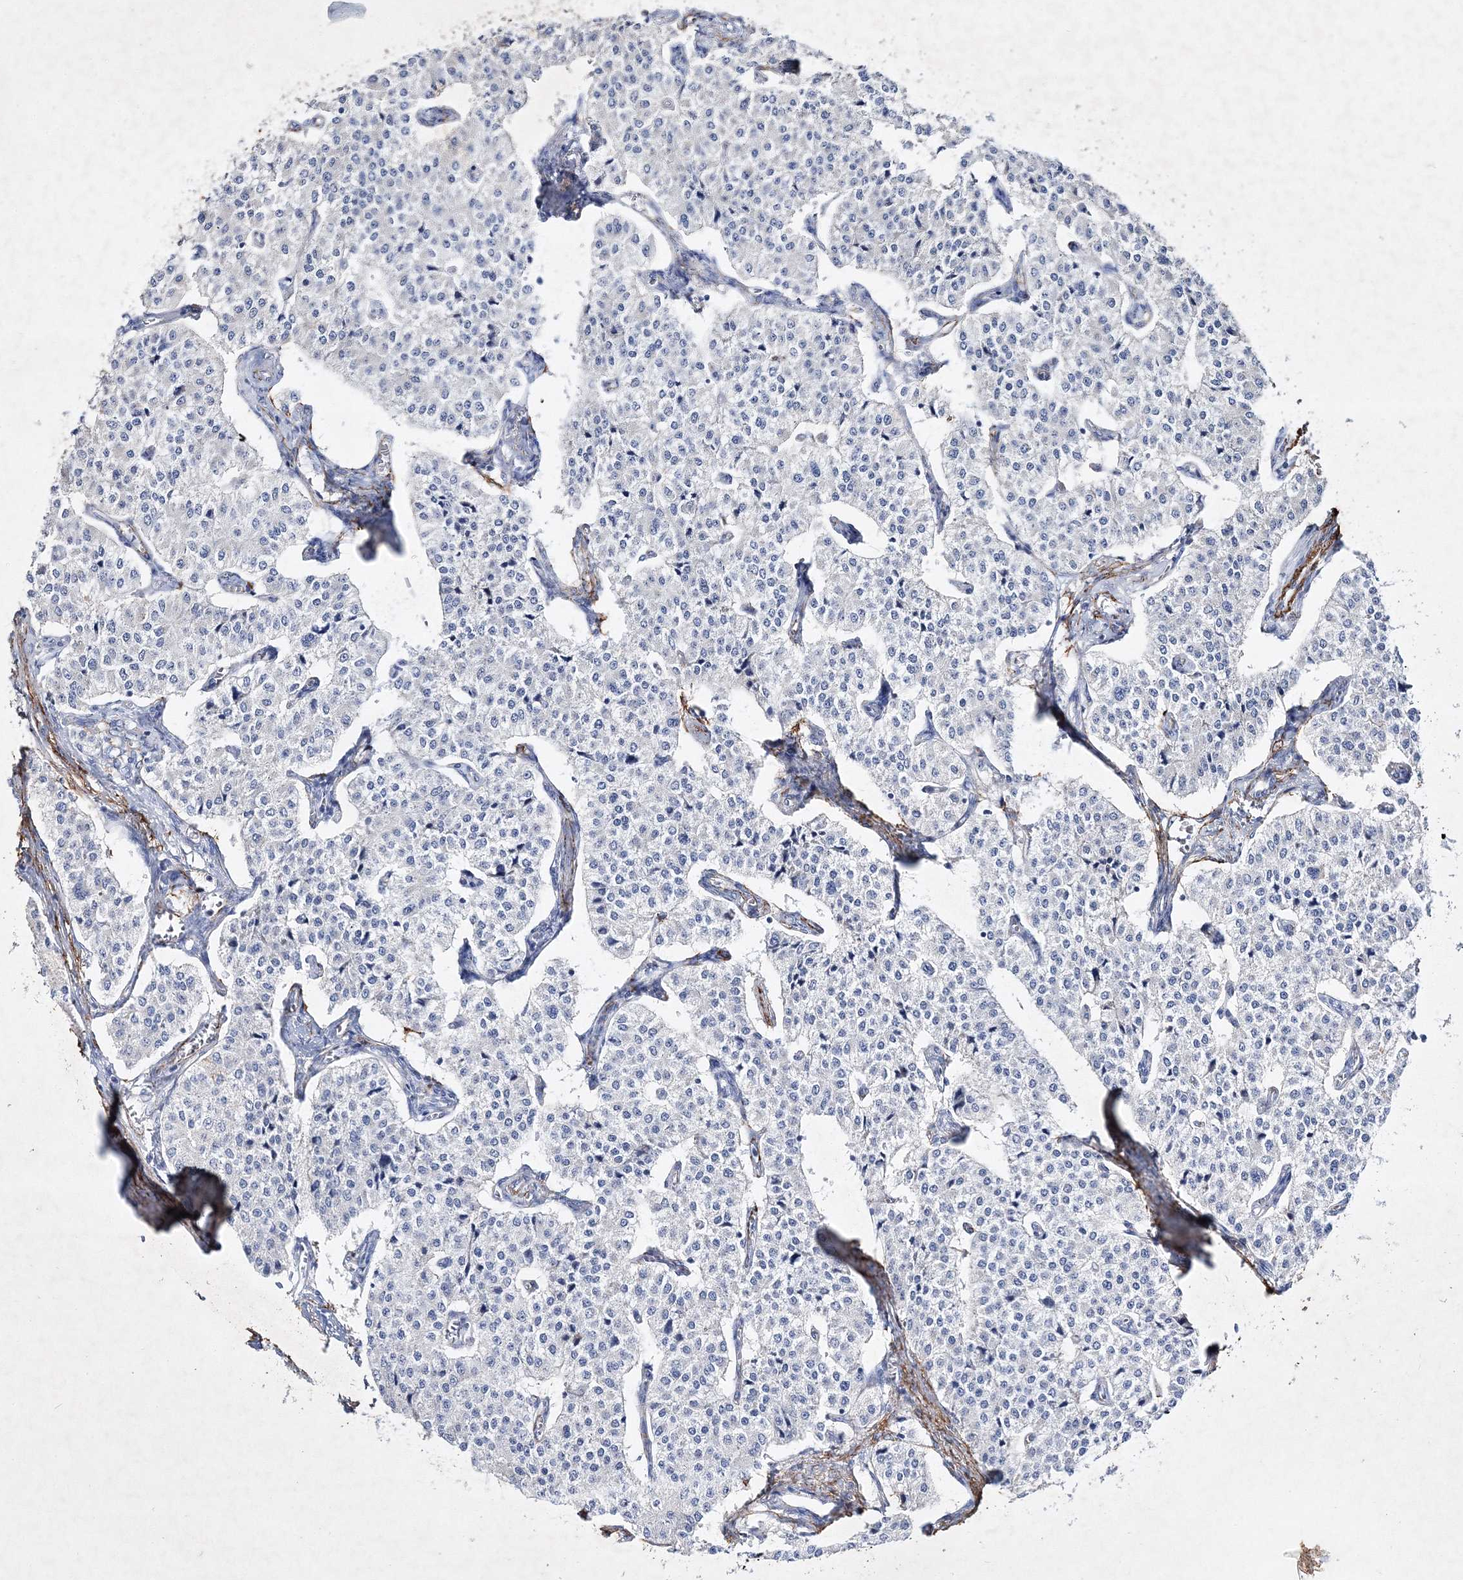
{"staining": {"intensity": "negative", "quantity": "none", "location": "none"}, "tissue": "carcinoid", "cell_type": "Tumor cells", "image_type": "cancer", "snomed": [{"axis": "morphology", "description": "Carcinoid, malignant, NOS"}, {"axis": "topography", "description": "Colon"}], "caption": "Carcinoid (malignant) stained for a protein using IHC shows no expression tumor cells.", "gene": "RTN2", "patient": {"sex": "female", "age": 52}}